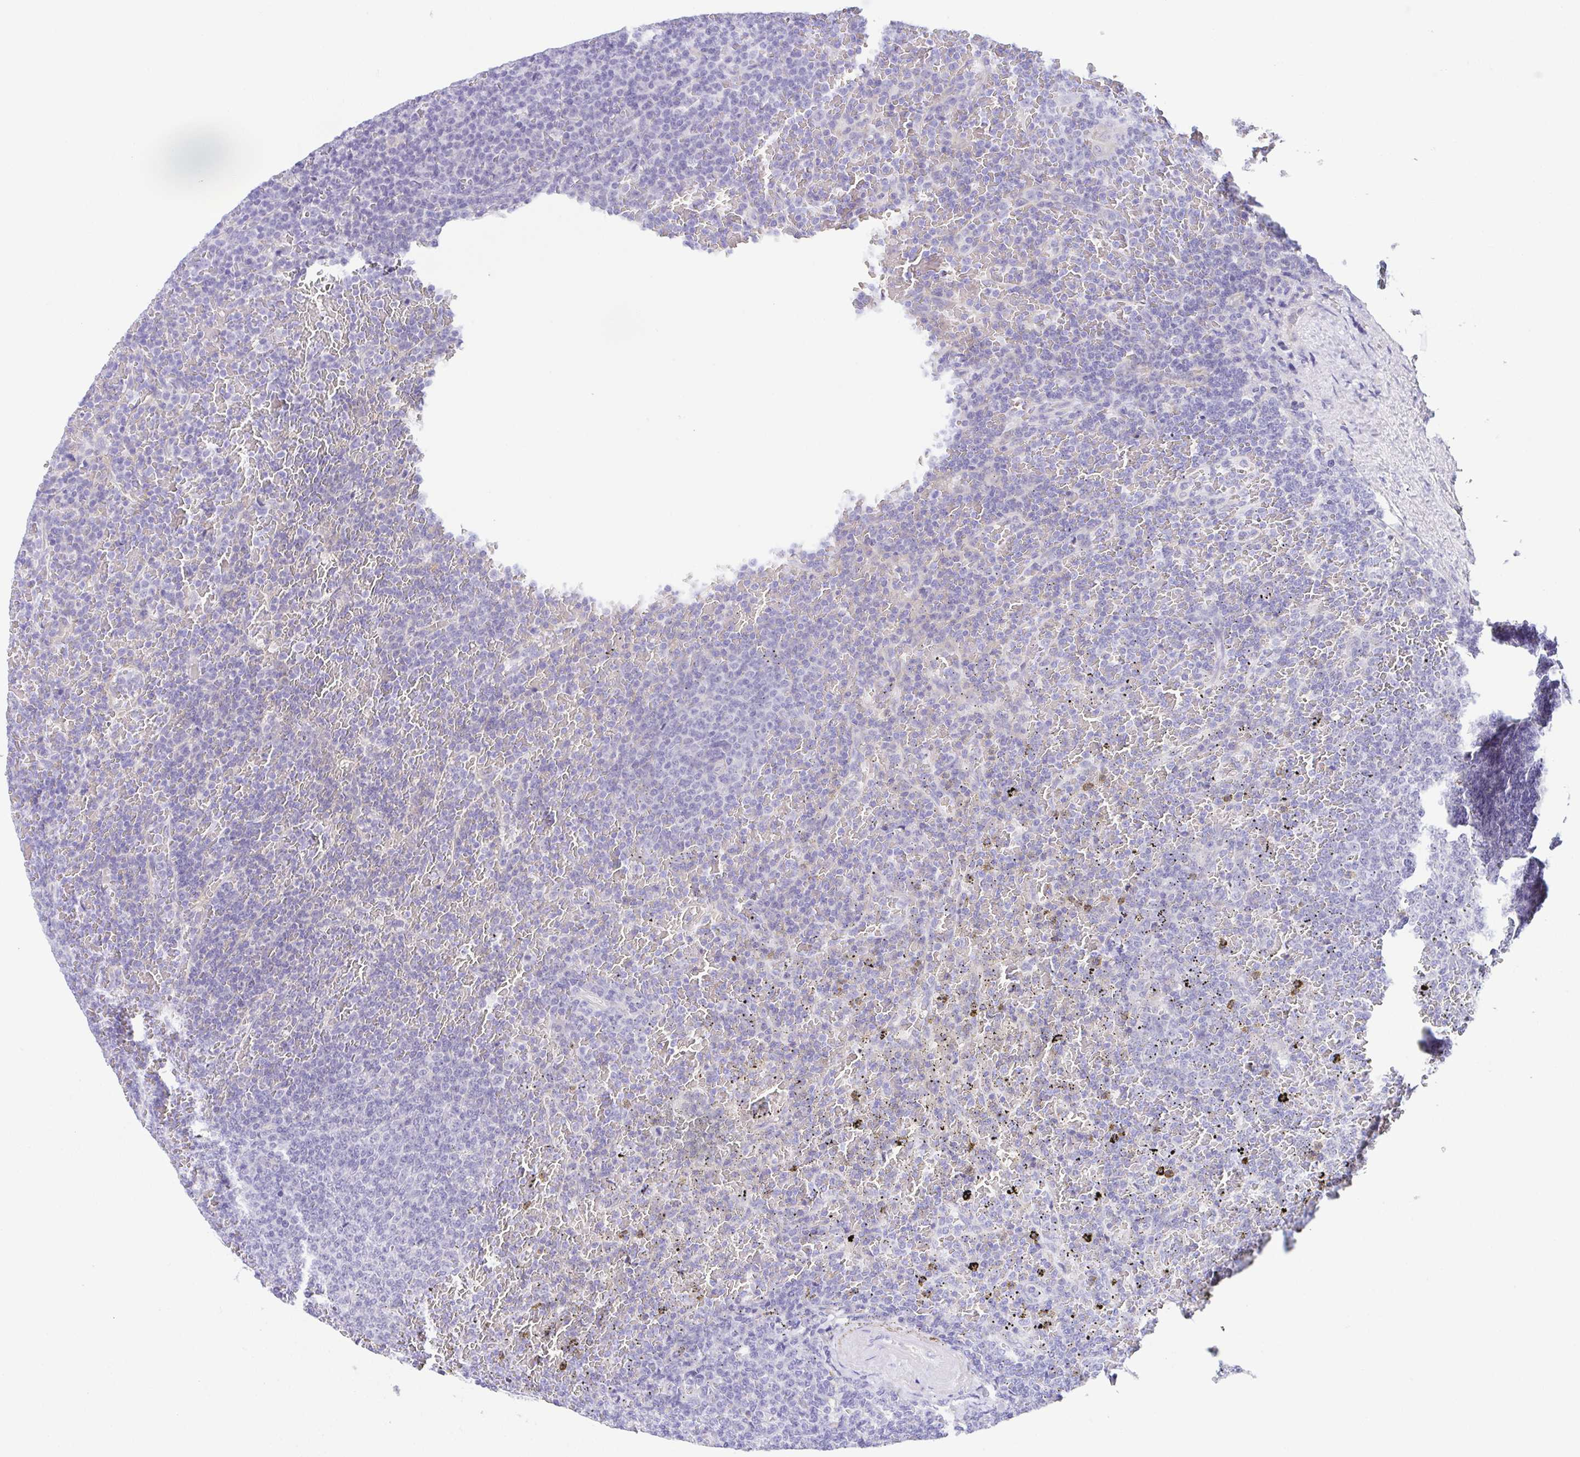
{"staining": {"intensity": "negative", "quantity": "none", "location": "none"}, "tissue": "lymphoma", "cell_type": "Tumor cells", "image_type": "cancer", "snomed": [{"axis": "morphology", "description": "Malignant lymphoma, non-Hodgkin's type, Low grade"}, {"axis": "topography", "description": "Spleen"}], "caption": "Malignant lymphoma, non-Hodgkin's type (low-grade) was stained to show a protein in brown. There is no significant expression in tumor cells.", "gene": "HAPLN2", "patient": {"sex": "female", "age": 77}}